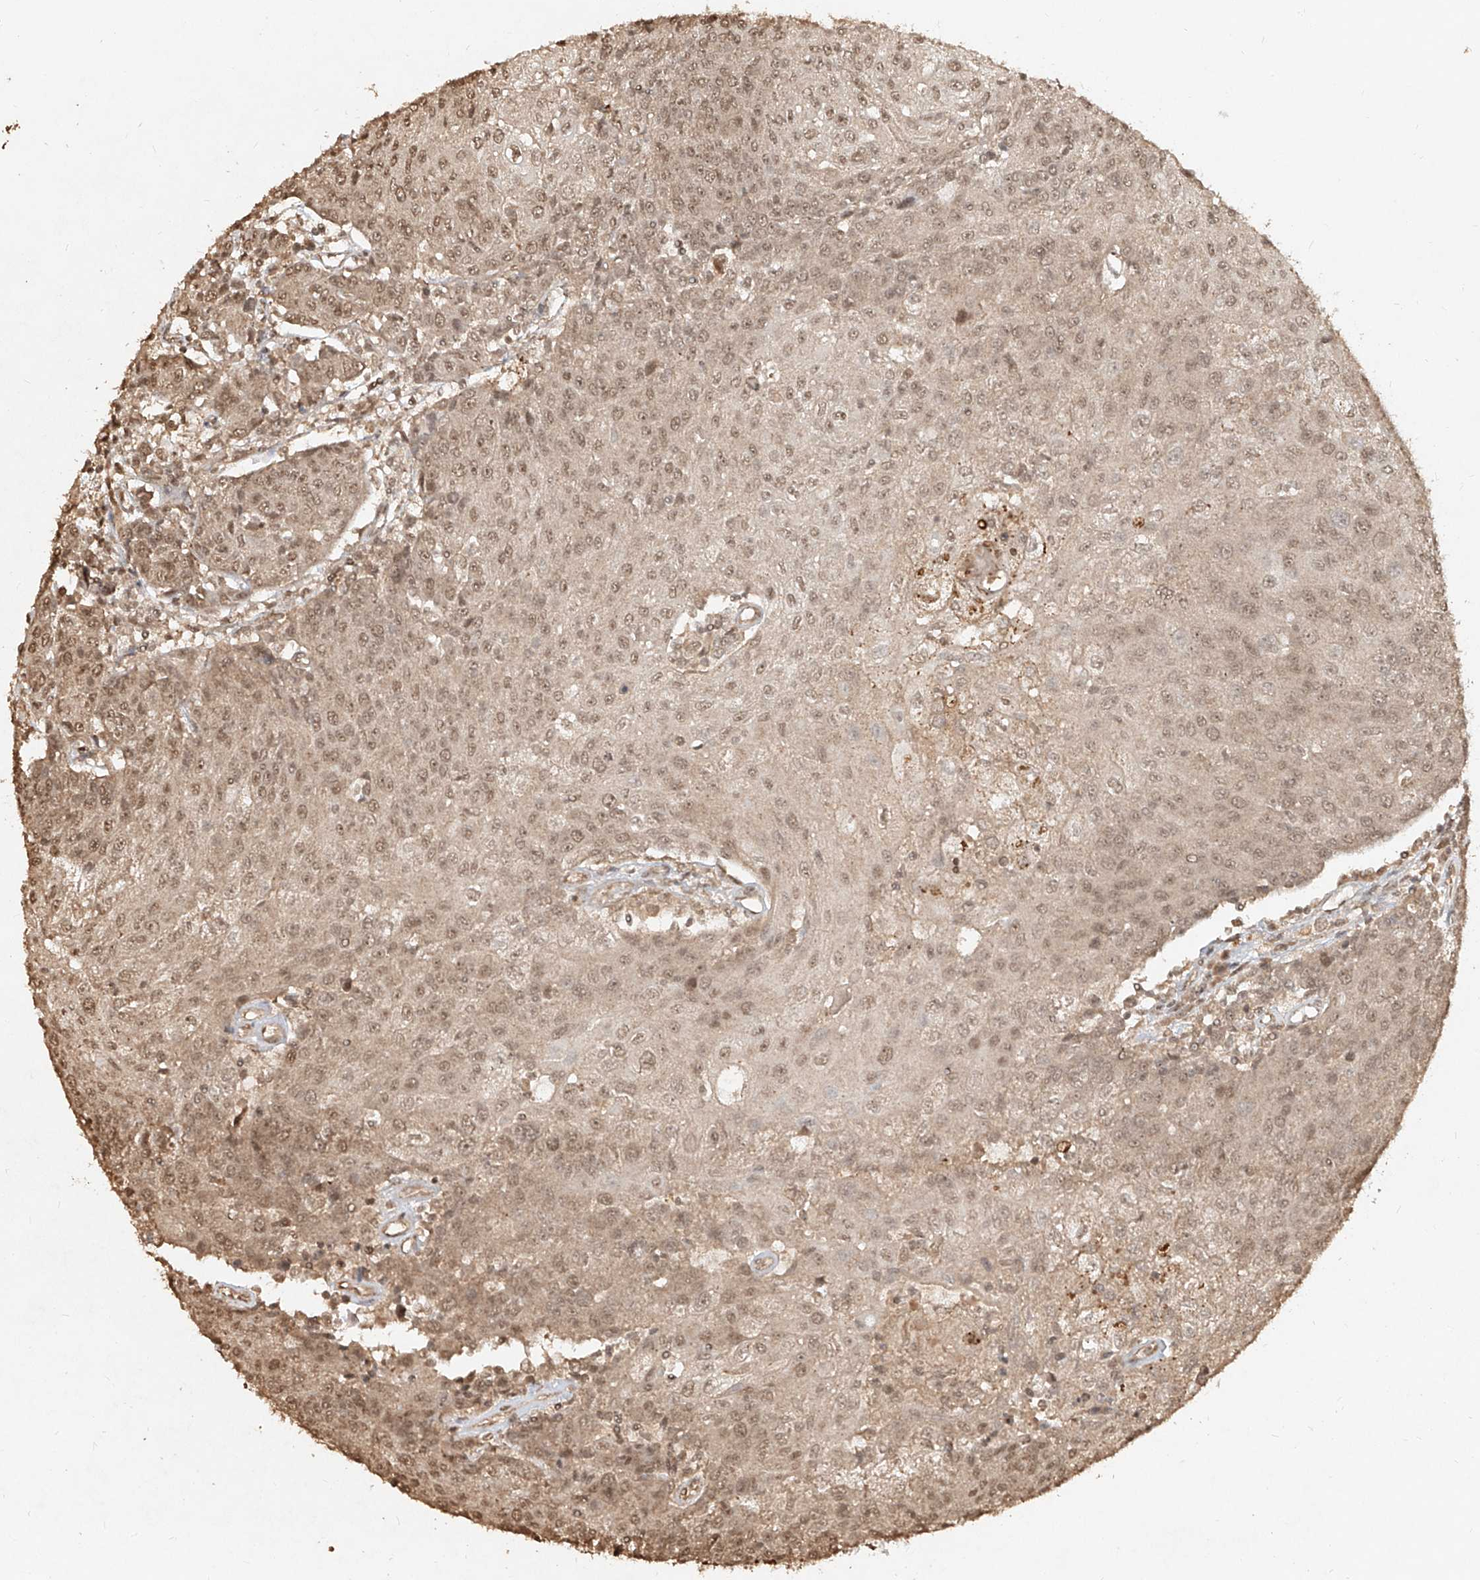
{"staining": {"intensity": "moderate", "quantity": ">75%", "location": "nuclear"}, "tissue": "urothelial cancer", "cell_type": "Tumor cells", "image_type": "cancer", "snomed": [{"axis": "morphology", "description": "Urothelial carcinoma, High grade"}, {"axis": "topography", "description": "Urinary bladder"}], "caption": "DAB immunohistochemical staining of urothelial cancer demonstrates moderate nuclear protein positivity in approximately >75% of tumor cells.", "gene": "UBE2K", "patient": {"sex": "female", "age": 85}}